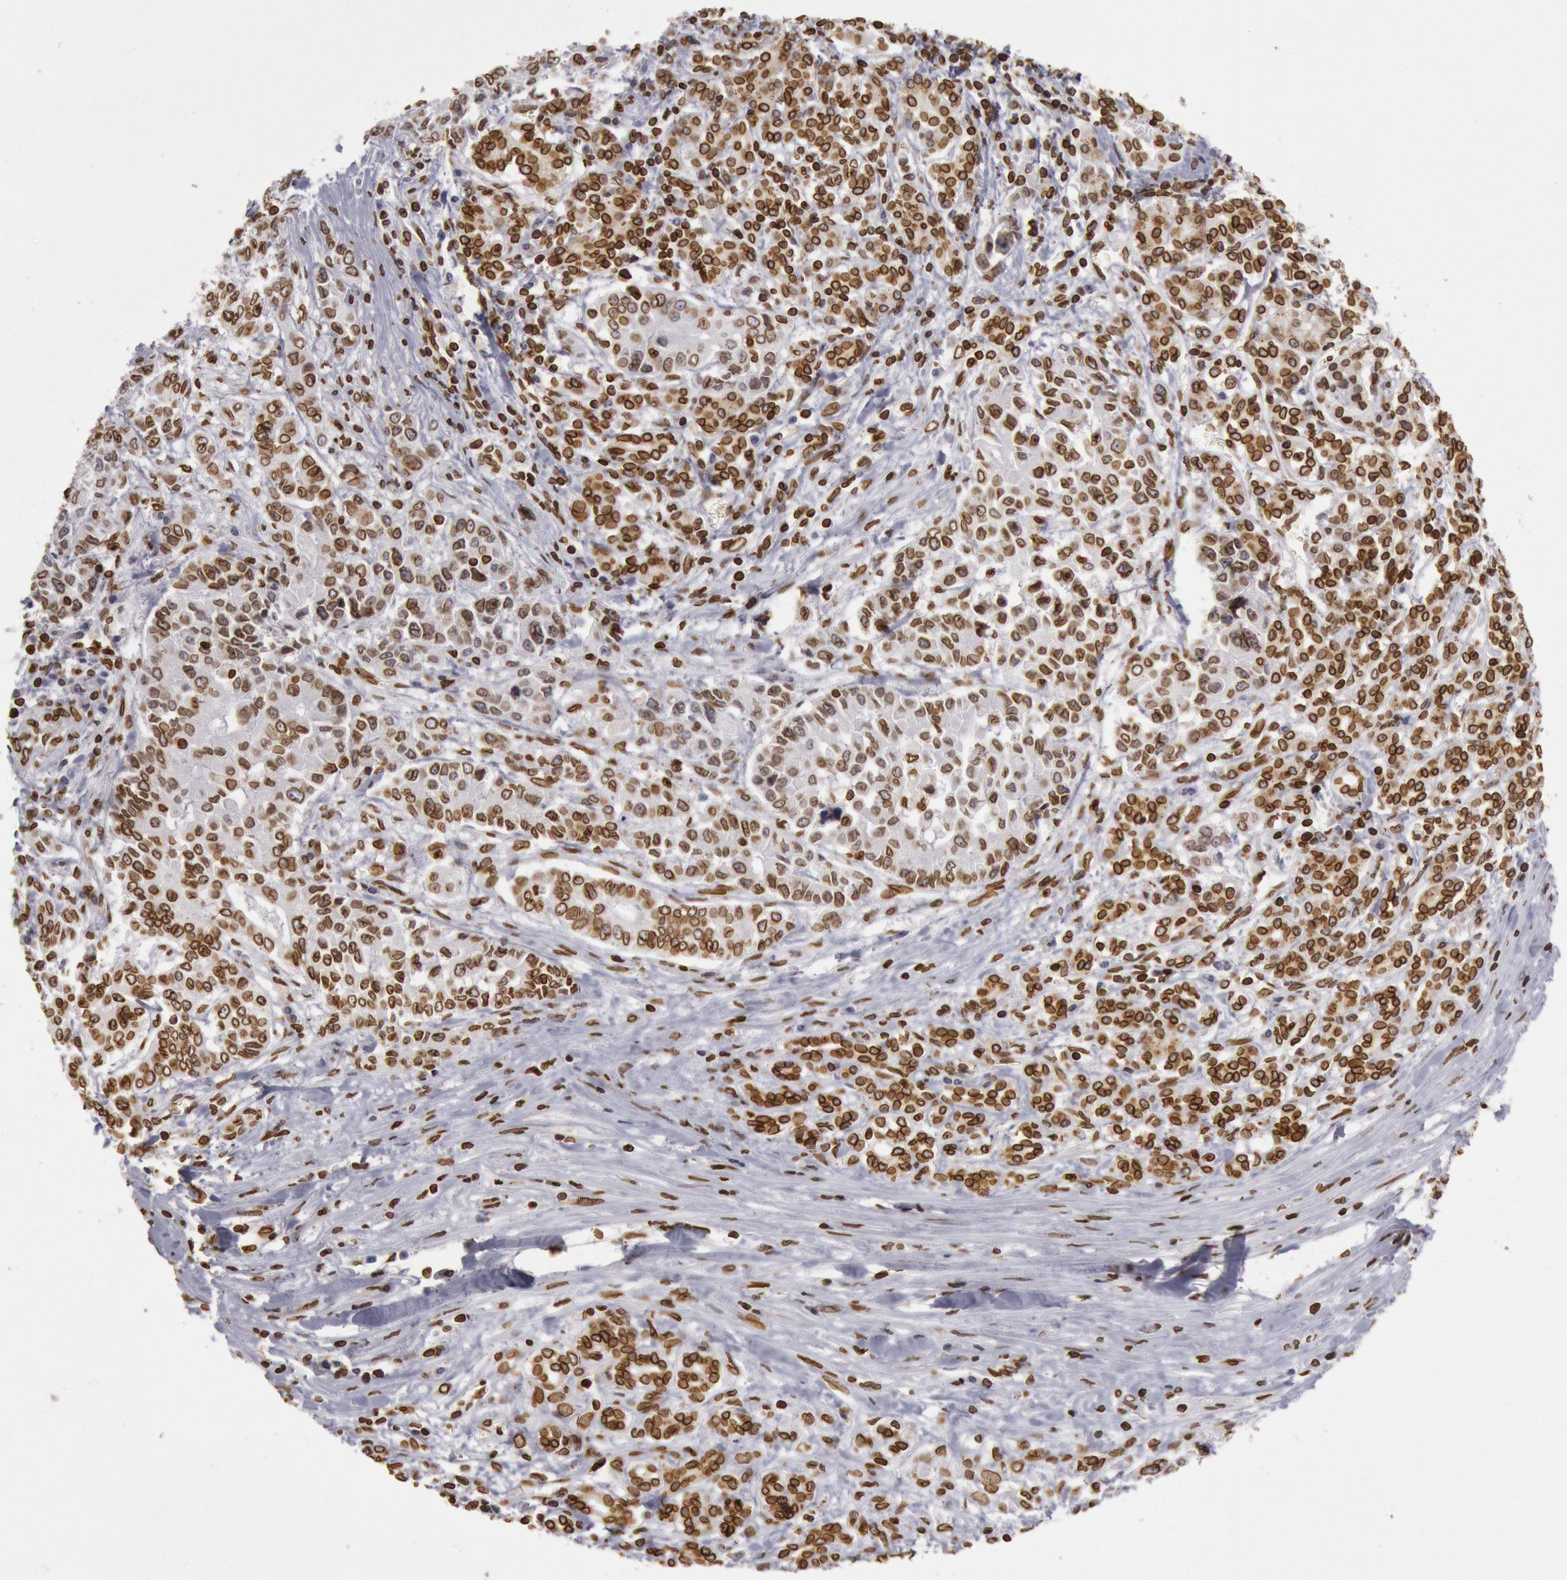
{"staining": {"intensity": "strong", "quantity": ">75%", "location": "cytoplasmic/membranous,nuclear"}, "tissue": "pancreatic cancer", "cell_type": "Tumor cells", "image_type": "cancer", "snomed": [{"axis": "morphology", "description": "Adenocarcinoma, NOS"}, {"axis": "topography", "description": "Pancreas"}], "caption": "IHC photomicrograph of human pancreatic cancer stained for a protein (brown), which reveals high levels of strong cytoplasmic/membranous and nuclear expression in about >75% of tumor cells.", "gene": "SUN2", "patient": {"sex": "female", "age": 52}}